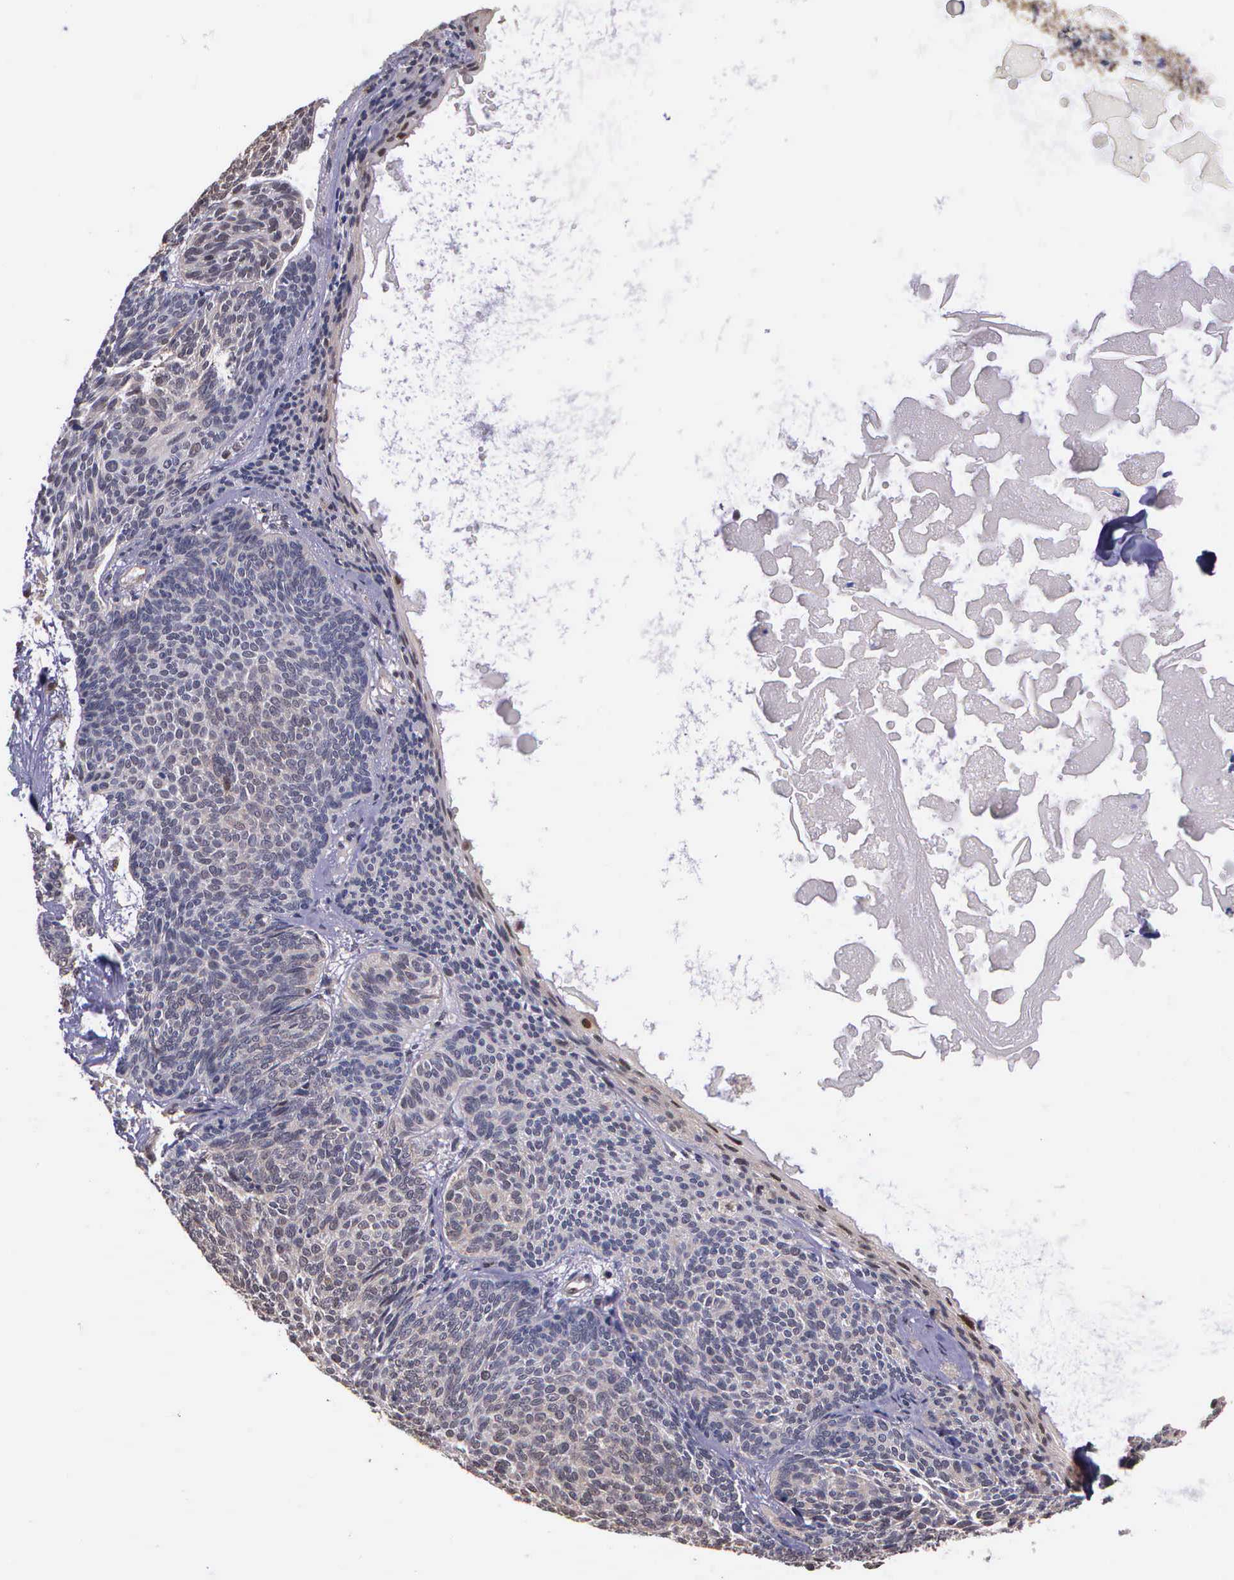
{"staining": {"intensity": "weak", "quantity": ">75%", "location": "cytoplasmic/membranous,nuclear"}, "tissue": "skin cancer", "cell_type": "Tumor cells", "image_type": "cancer", "snomed": [{"axis": "morphology", "description": "Basal cell carcinoma"}, {"axis": "topography", "description": "Skin"}], "caption": "Skin cancer (basal cell carcinoma) stained with a brown dye reveals weak cytoplasmic/membranous and nuclear positive staining in about >75% of tumor cells.", "gene": "PSMC1", "patient": {"sex": "male", "age": 84}}